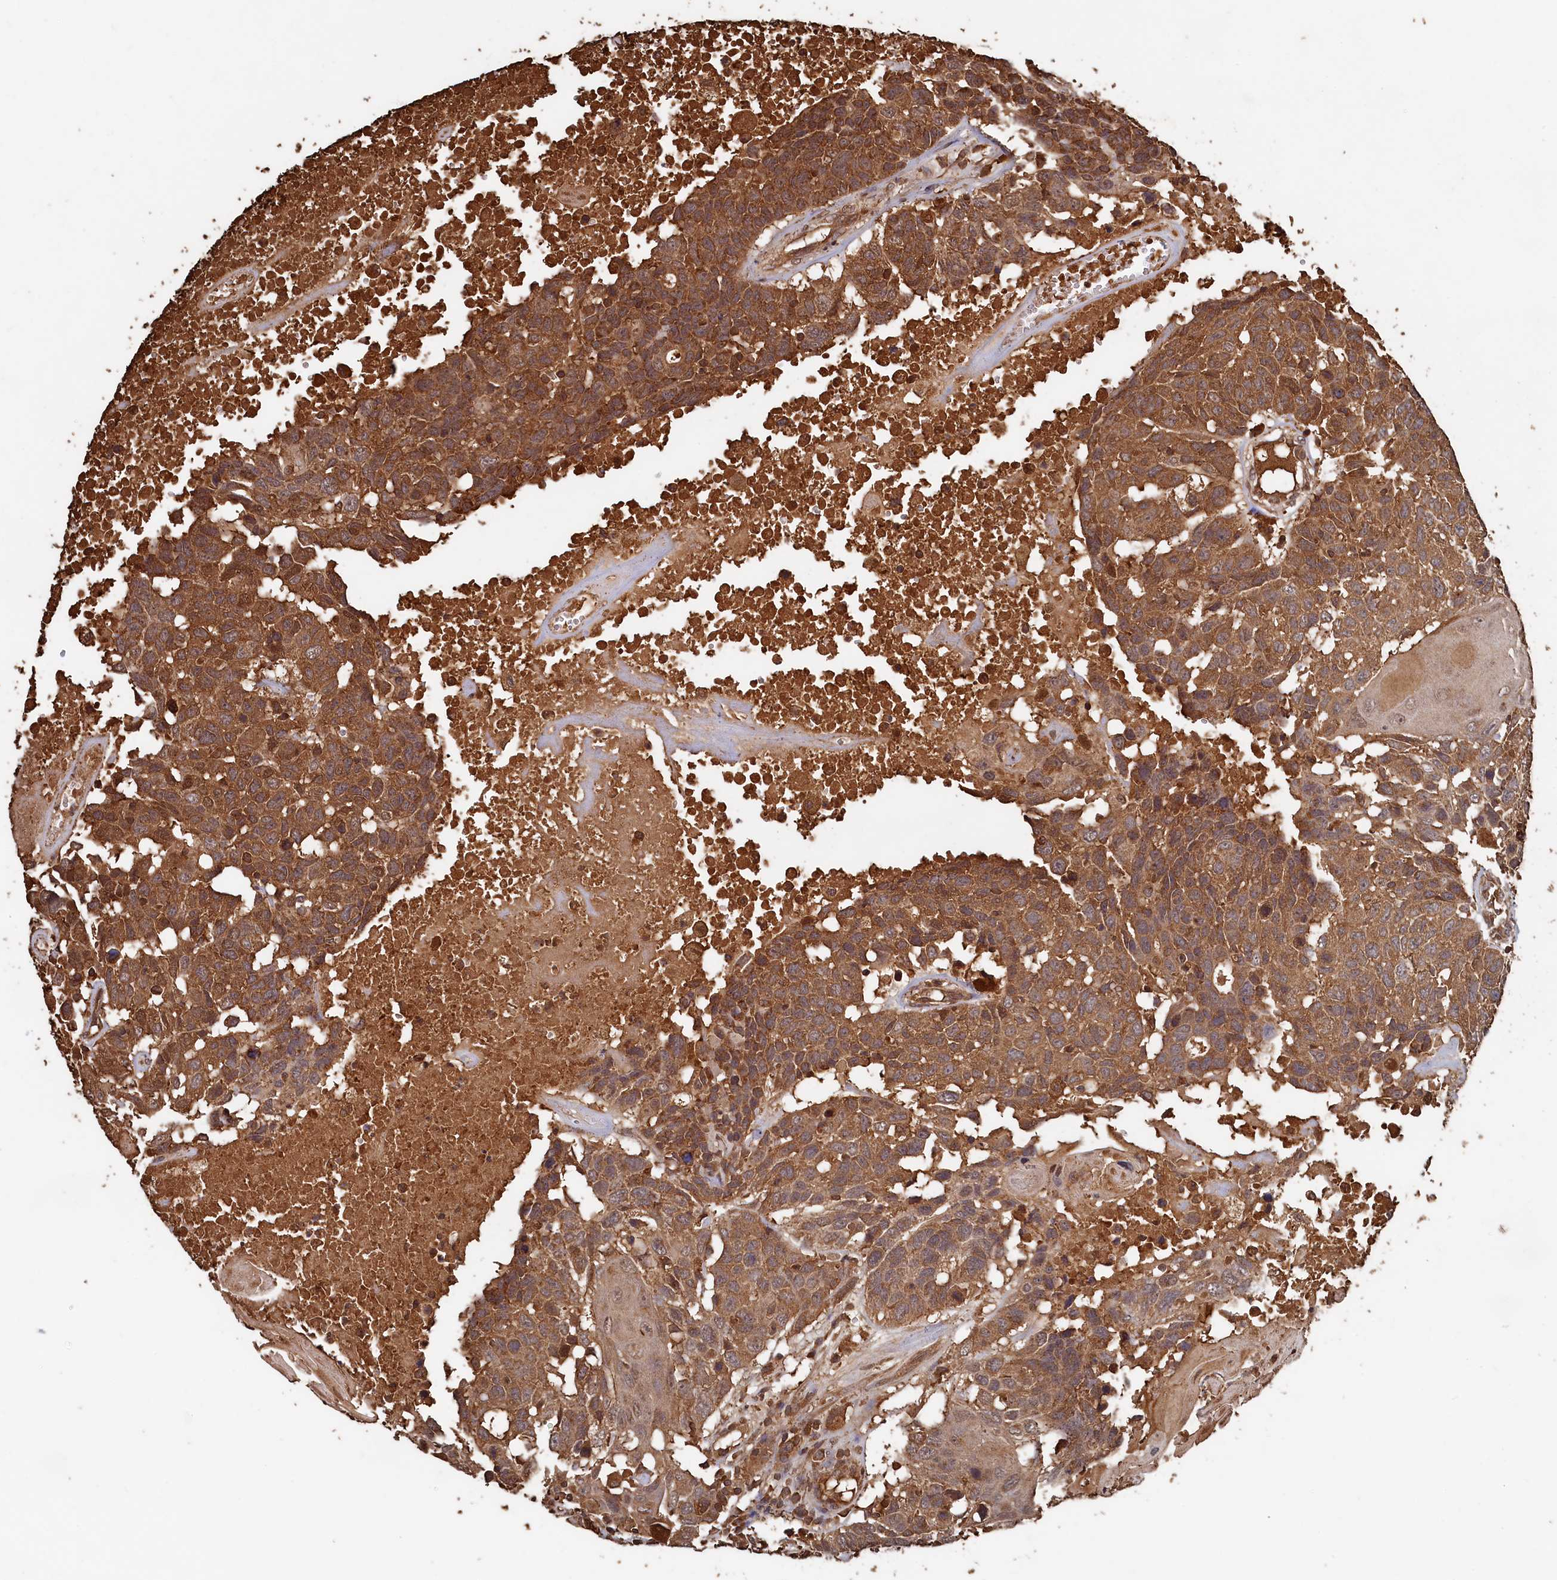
{"staining": {"intensity": "moderate", "quantity": ">75%", "location": "cytoplasmic/membranous"}, "tissue": "head and neck cancer", "cell_type": "Tumor cells", "image_type": "cancer", "snomed": [{"axis": "morphology", "description": "Squamous cell carcinoma, NOS"}, {"axis": "topography", "description": "Head-Neck"}], "caption": "Immunohistochemical staining of human head and neck cancer displays moderate cytoplasmic/membranous protein staining in approximately >75% of tumor cells.", "gene": "SNX33", "patient": {"sex": "male", "age": 66}}